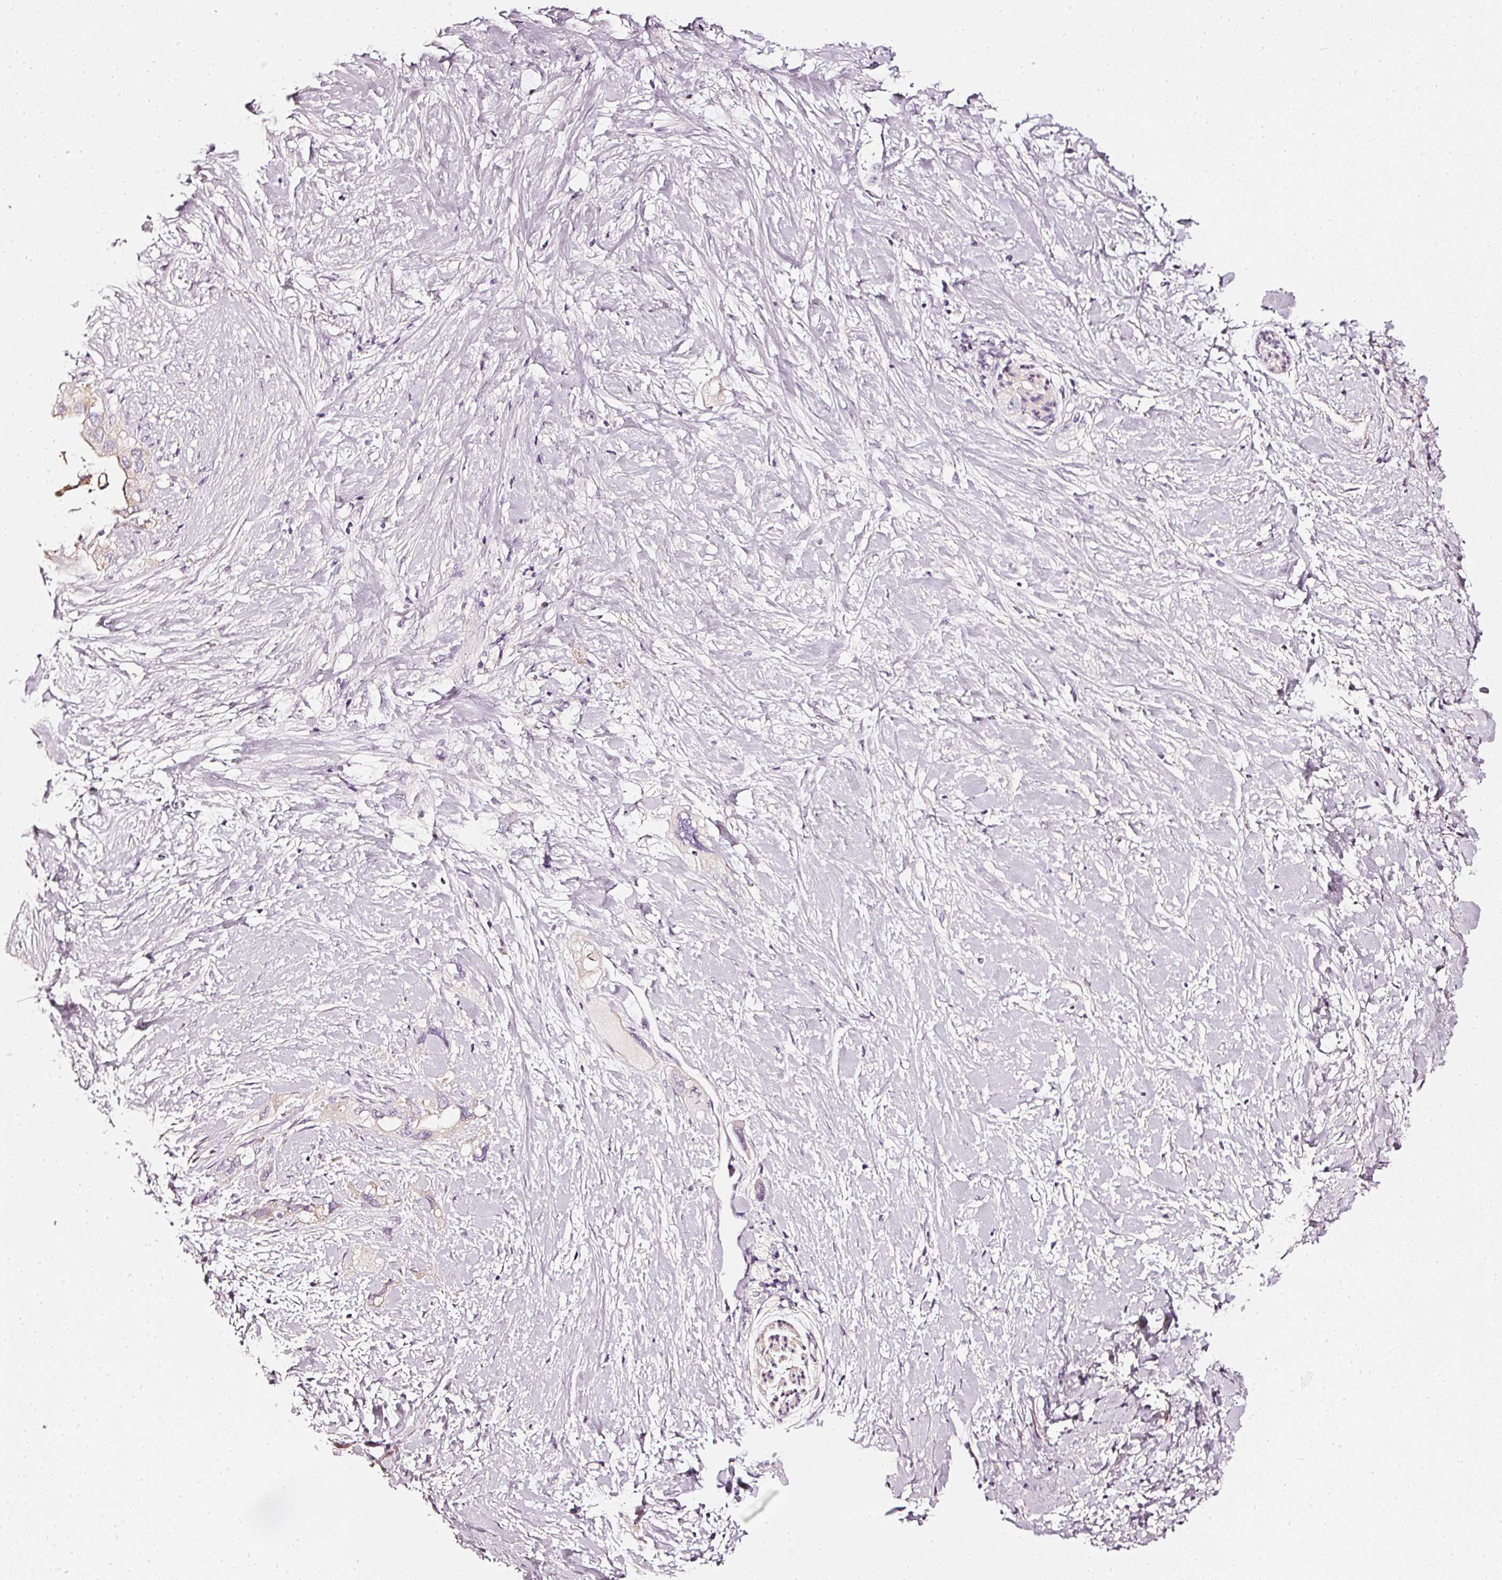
{"staining": {"intensity": "negative", "quantity": "none", "location": "none"}, "tissue": "pancreatic cancer", "cell_type": "Tumor cells", "image_type": "cancer", "snomed": [{"axis": "morphology", "description": "Adenocarcinoma, NOS"}, {"axis": "topography", "description": "Pancreas"}], "caption": "DAB (3,3'-diaminobenzidine) immunohistochemical staining of pancreatic cancer (adenocarcinoma) shows no significant expression in tumor cells.", "gene": "CNP", "patient": {"sex": "female", "age": 56}}